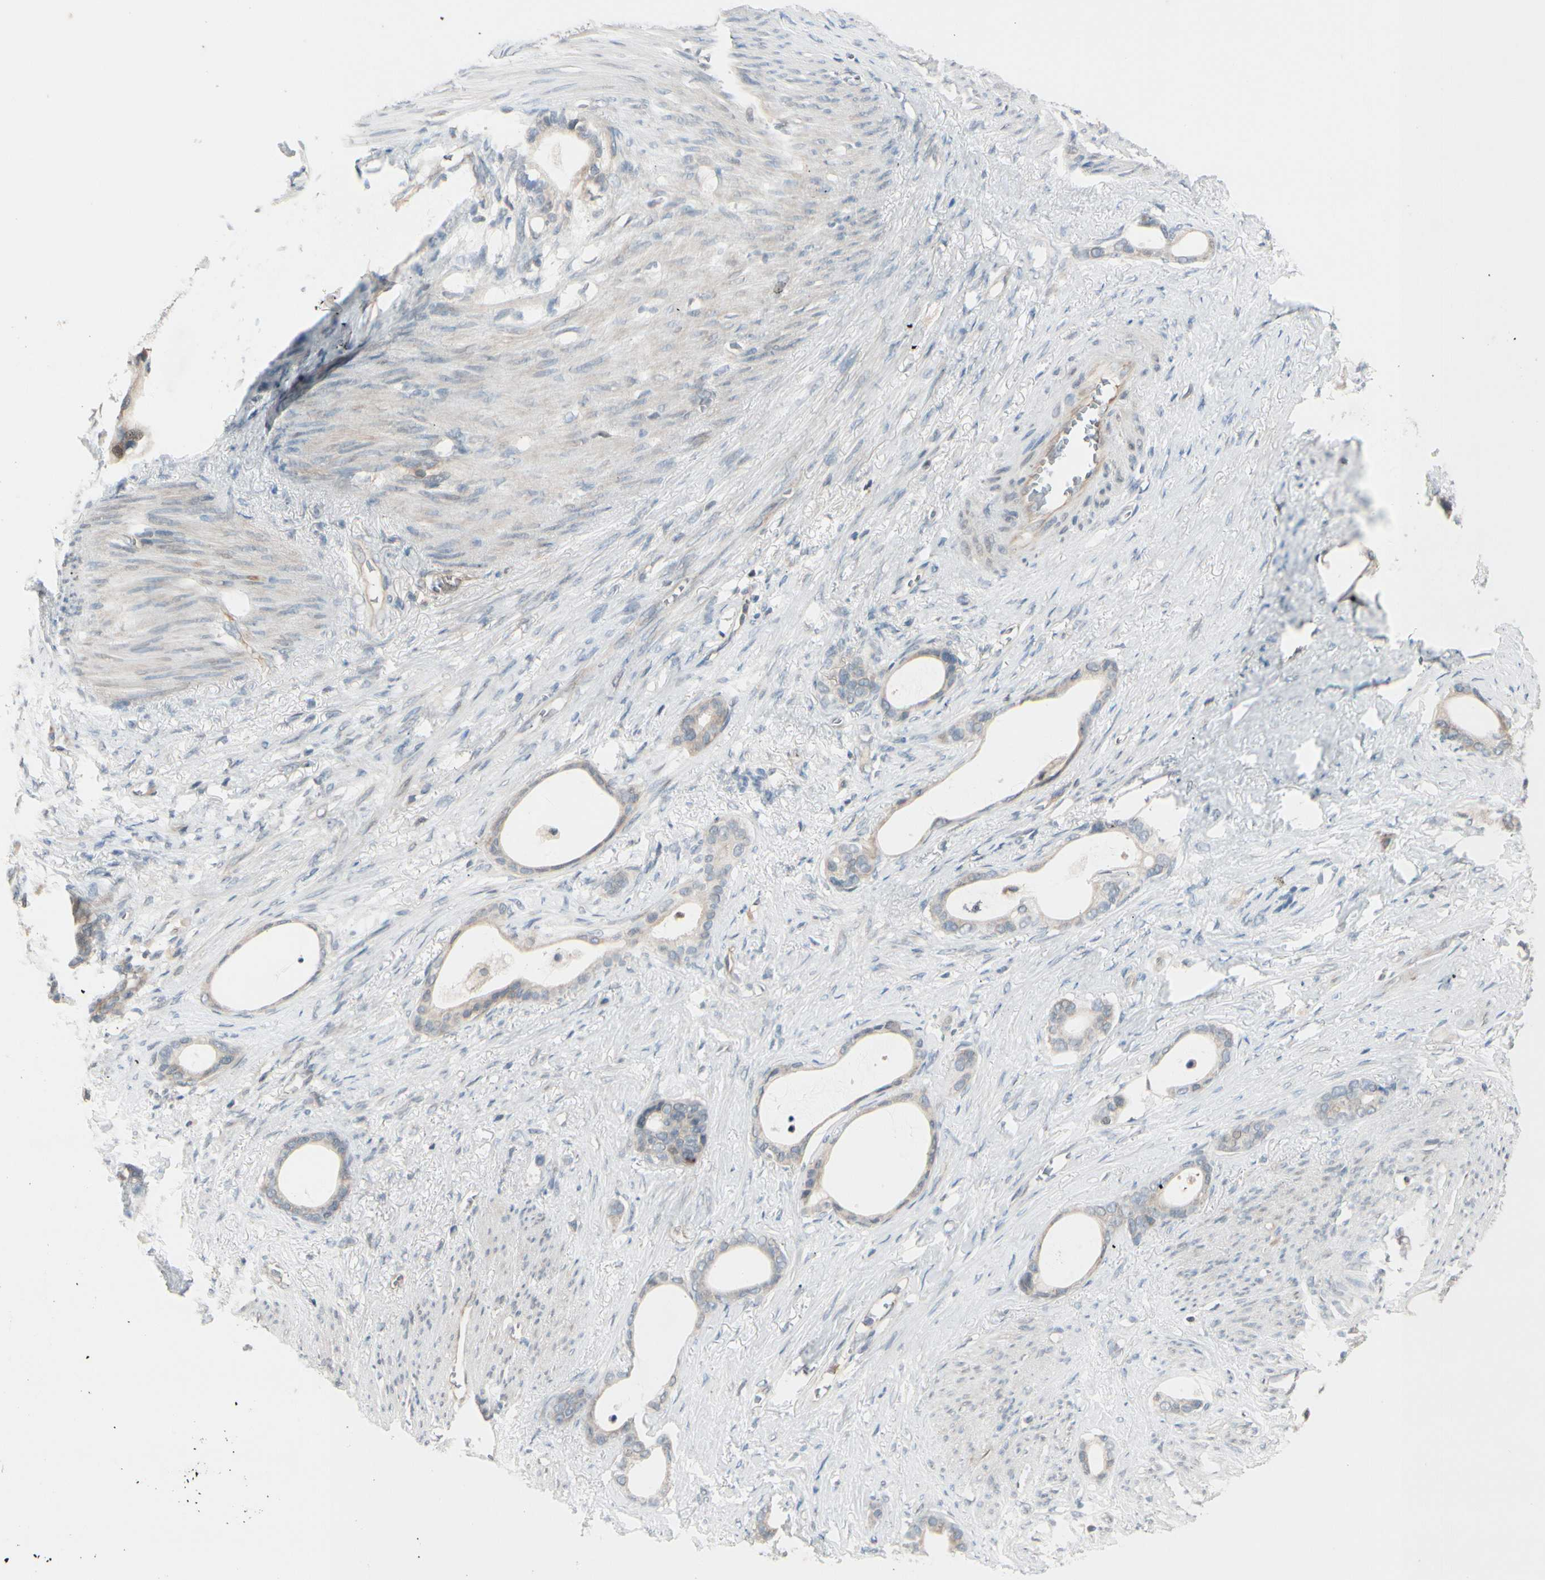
{"staining": {"intensity": "weak", "quantity": "25%-75%", "location": "cytoplasmic/membranous,nuclear"}, "tissue": "stomach cancer", "cell_type": "Tumor cells", "image_type": "cancer", "snomed": [{"axis": "morphology", "description": "Adenocarcinoma, NOS"}, {"axis": "topography", "description": "Stomach"}], "caption": "Weak cytoplasmic/membranous and nuclear positivity for a protein is present in about 25%-75% of tumor cells of adenocarcinoma (stomach) using immunohistochemistry (IHC).", "gene": "FGF10", "patient": {"sex": "female", "age": 75}}